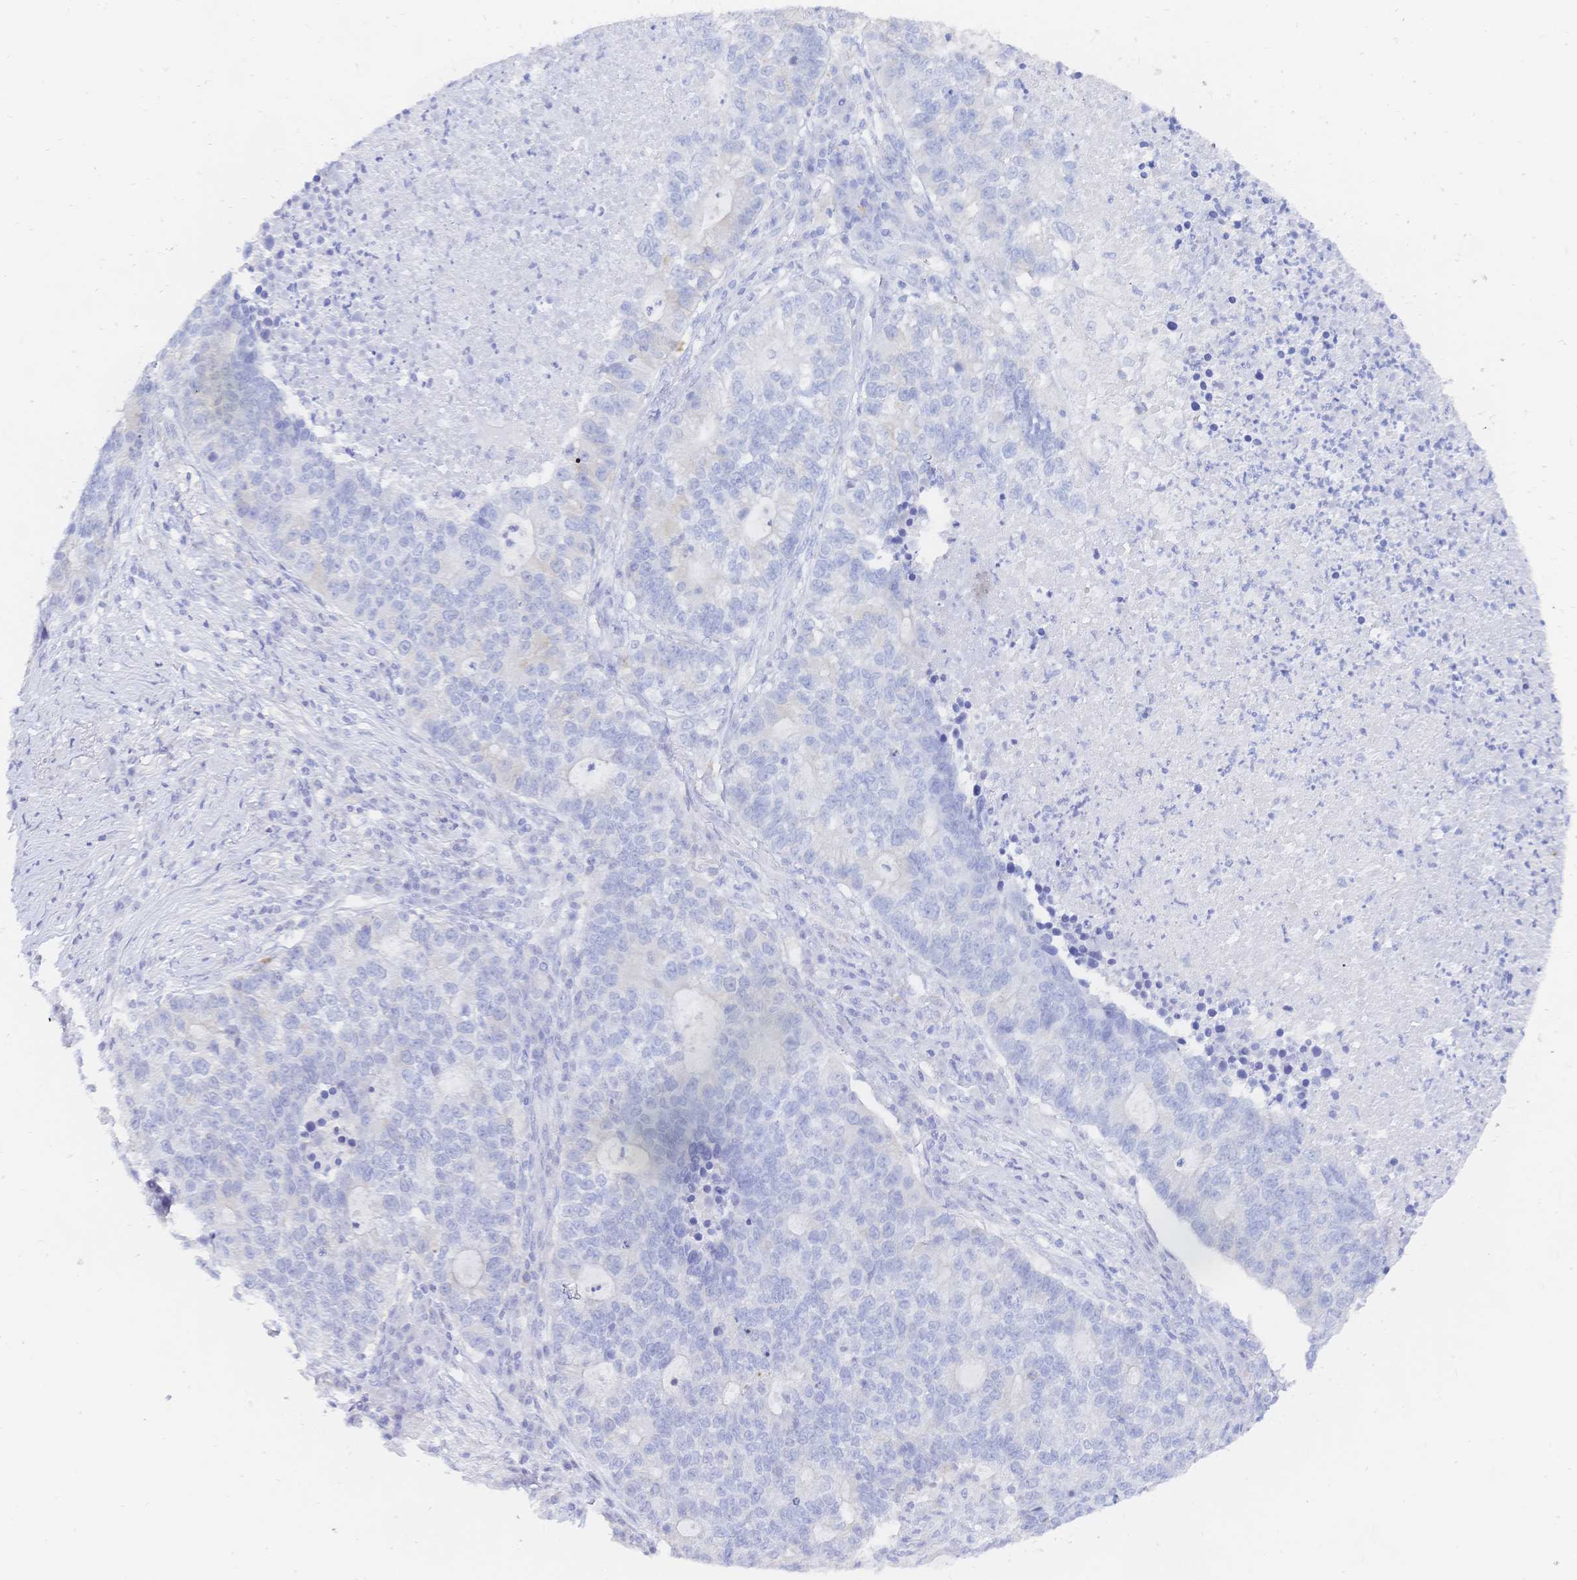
{"staining": {"intensity": "negative", "quantity": "none", "location": "none"}, "tissue": "lung cancer", "cell_type": "Tumor cells", "image_type": "cancer", "snomed": [{"axis": "morphology", "description": "Adenocarcinoma, NOS"}, {"axis": "topography", "description": "Lung"}], "caption": "Protein analysis of lung cancer (adenocarcinoma) shows no significant staining in tumor cells.", "gene": "RRM1", "patient": {"sex": "male", "age": 57}}